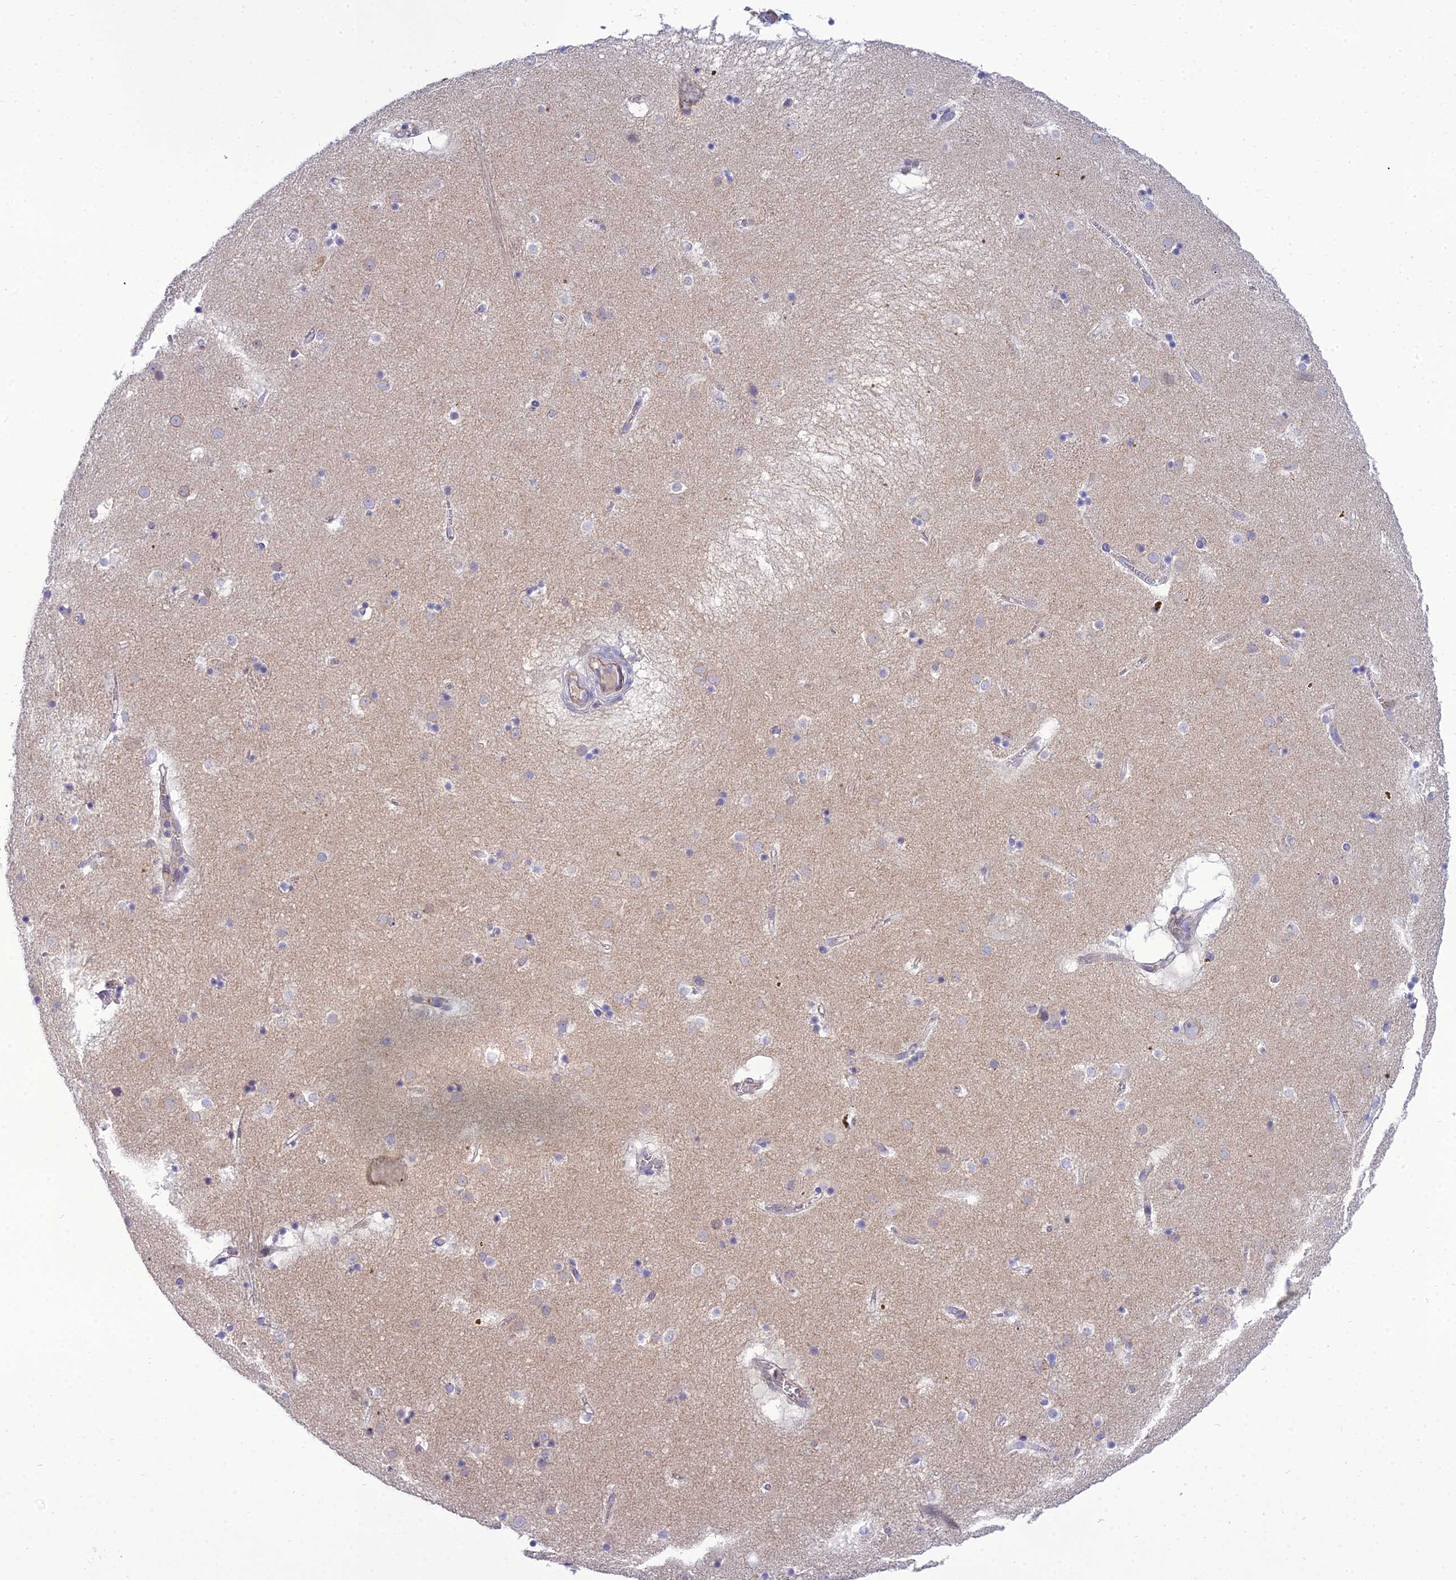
{"staining": {"intensity": "negative", "quantity": "none", "location": "none"}, "tissue": "caudate", "cell_type": "Glial cells", "image_type": "normal", "snomed": [{"axis": "morphology", "description": "Normal tissue, NOS"}, {"axis": "topography", "description": "Lateral ventricle wall"}], "caption": "Micrograph shows no protein positivity in glial cells of unremarkable caudate.", "gene": "GOLPH3", "patient": {"sex": "male", "age": 70}}